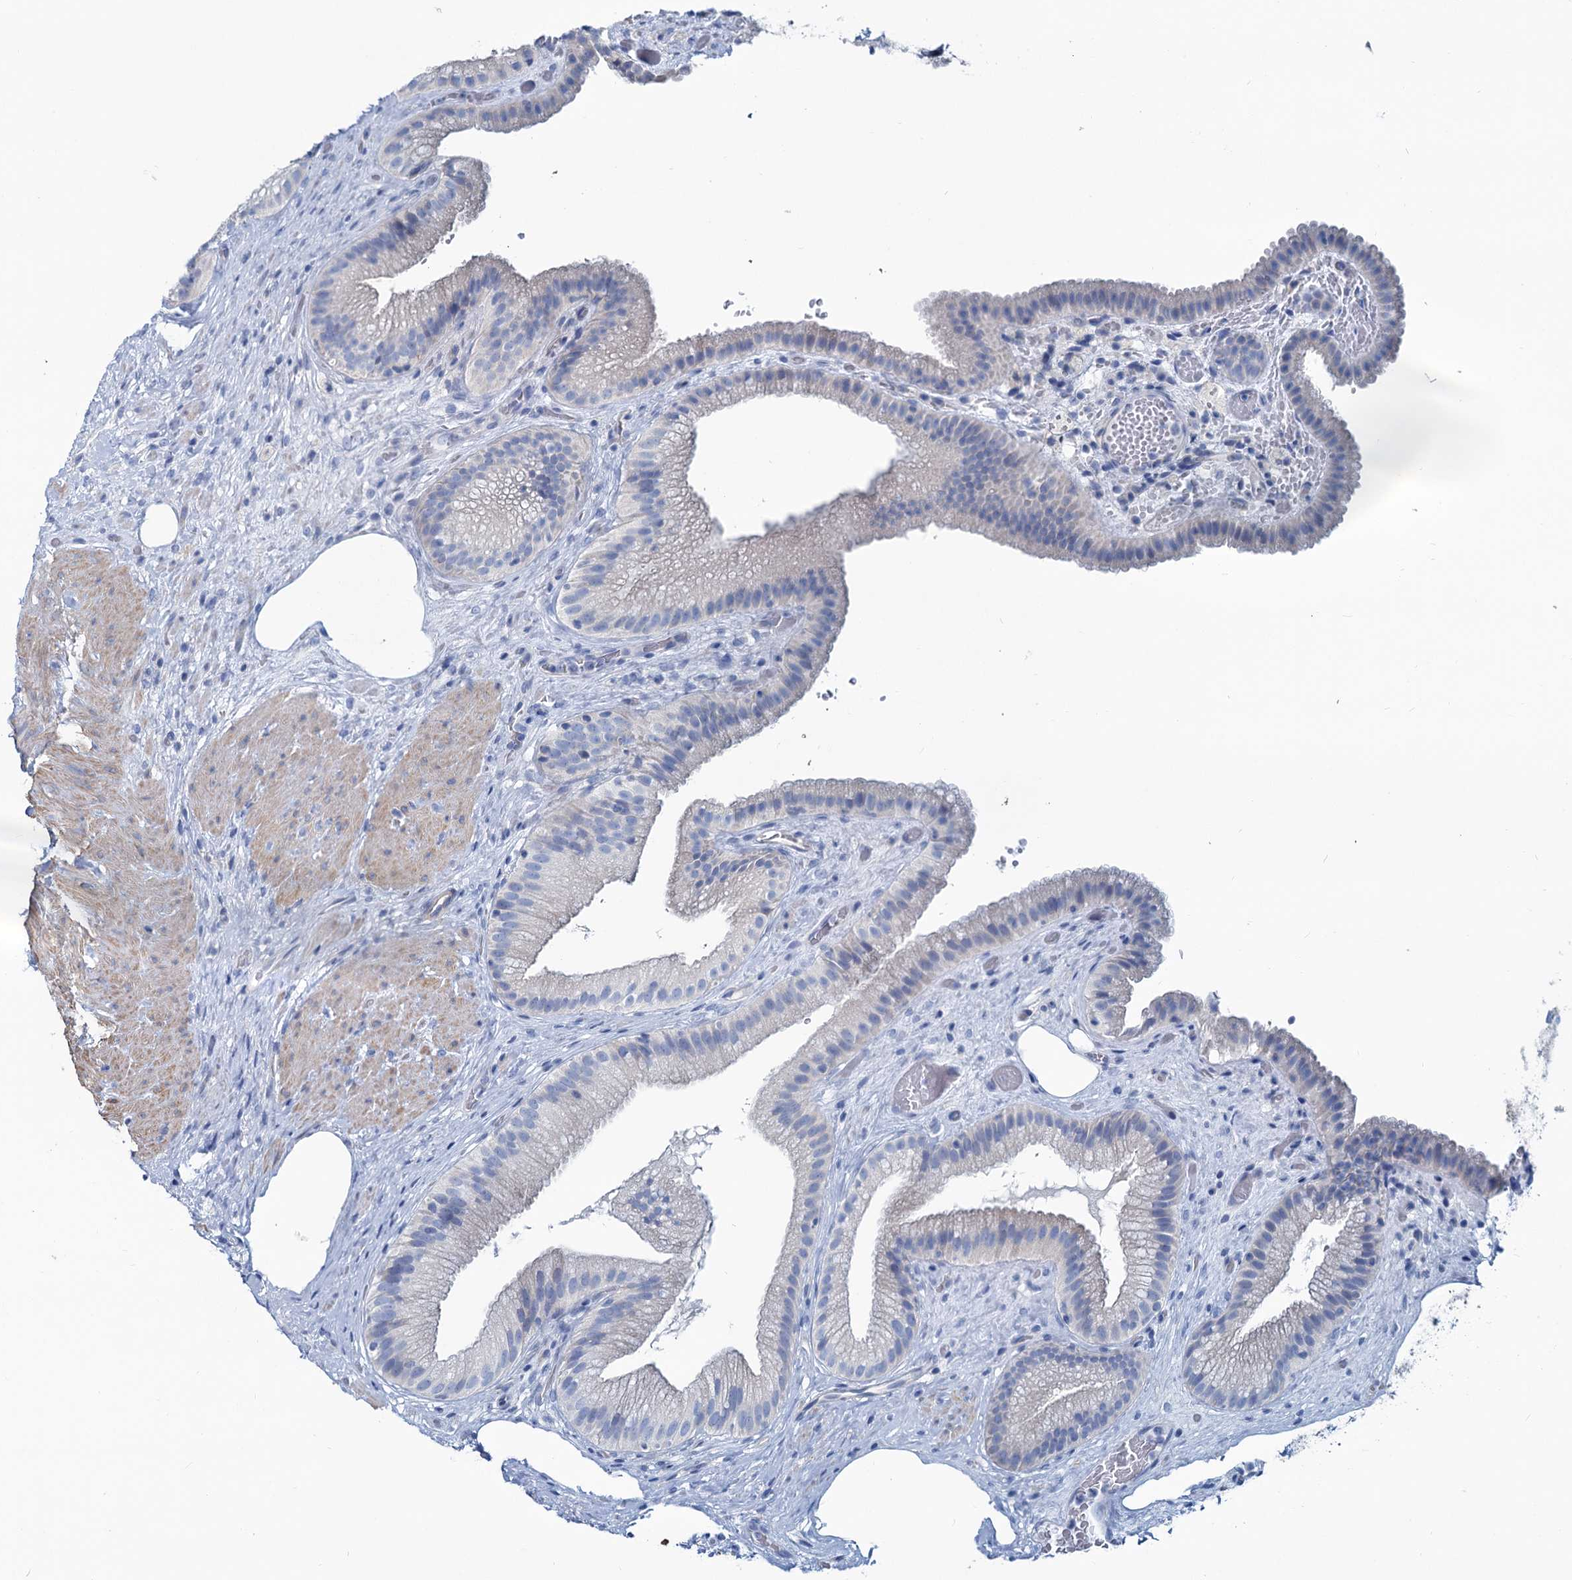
{"staining": {"intensity": "negative", "quantity": "none", "location": "none"}, "tissue": "gallbladder", "cell_type": "Glandular cells", "image_type": "normal", "snomed": [{"axis": "morphology", "description": "Normal tissue, NOS"}, {"axis": "morphology", "description": "Inflammation, NOS"}, {"axis": "topography", "description": "Gallbladder"}], "caption": "Immunohistochemistry (IHC) photomicrograph of unremarkable gallbladder: human gallbladder stained with DAB (3,3'-diaminobenzidine) demonstrates no significant protein expression in glandular cells. Brightfield microscopy of IHC stained with DAB (brown) and hematoxylin (blue), captured at high magnification.", "gene": "SLC1A3", "patient": {"sex": "male", "age": 51}}